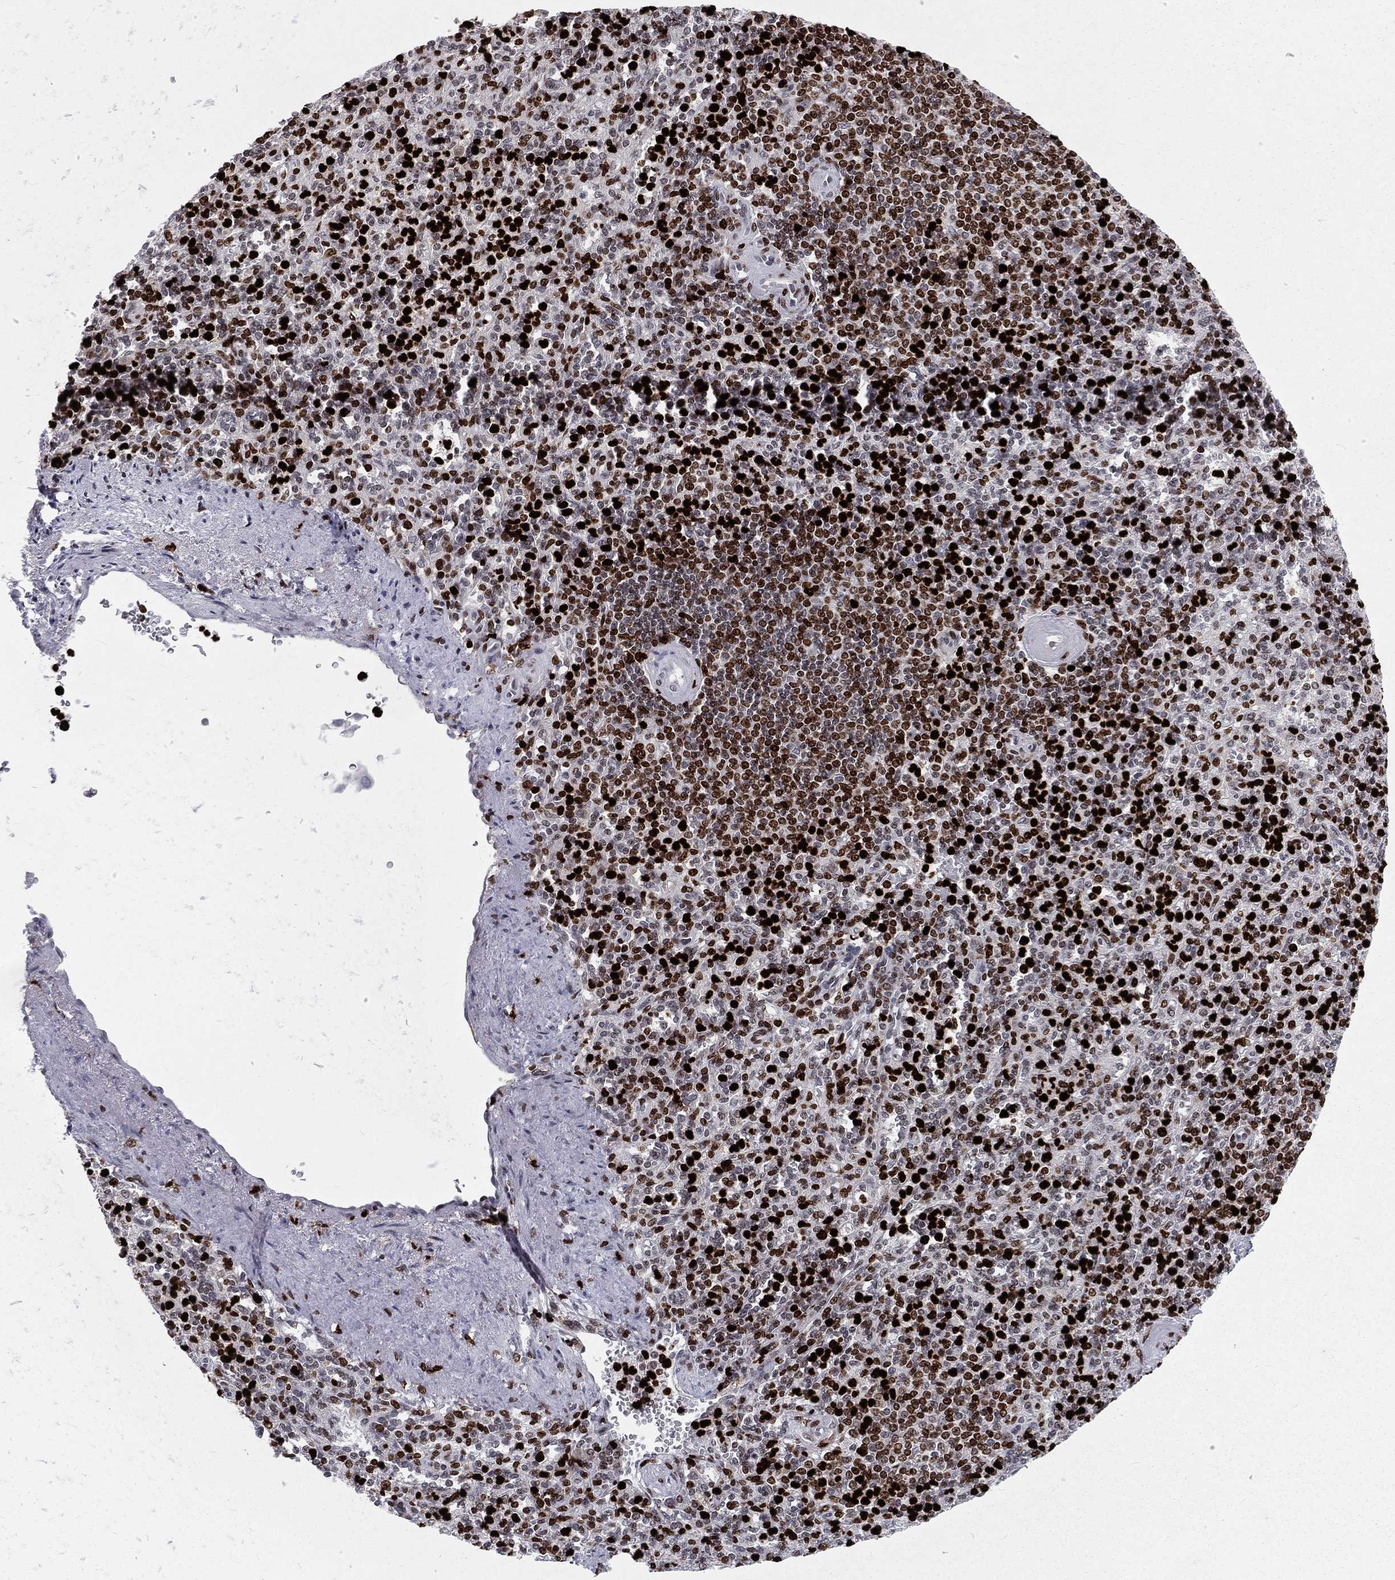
{"staining": {"intensity": "strong", "quantity": "25%-75%", "location": "nuclear"}, "tissue": "spleen", "cell_type": "Cells in red pulp", "image_type": "normal", "snomed": [{"axis": "morphology", "description": "Normal tissue, NOS"}, {"axis": "topography", "description": "Spleen"}], "caption": "IHC image of unremarkable spleen stained for a protein (brown), which demonstrates high levels of strong nuclear expression in about 25%-75% of cells in red pulp.", "gene": "MNDA", "patient": {"sex": "female", "age": 74}}